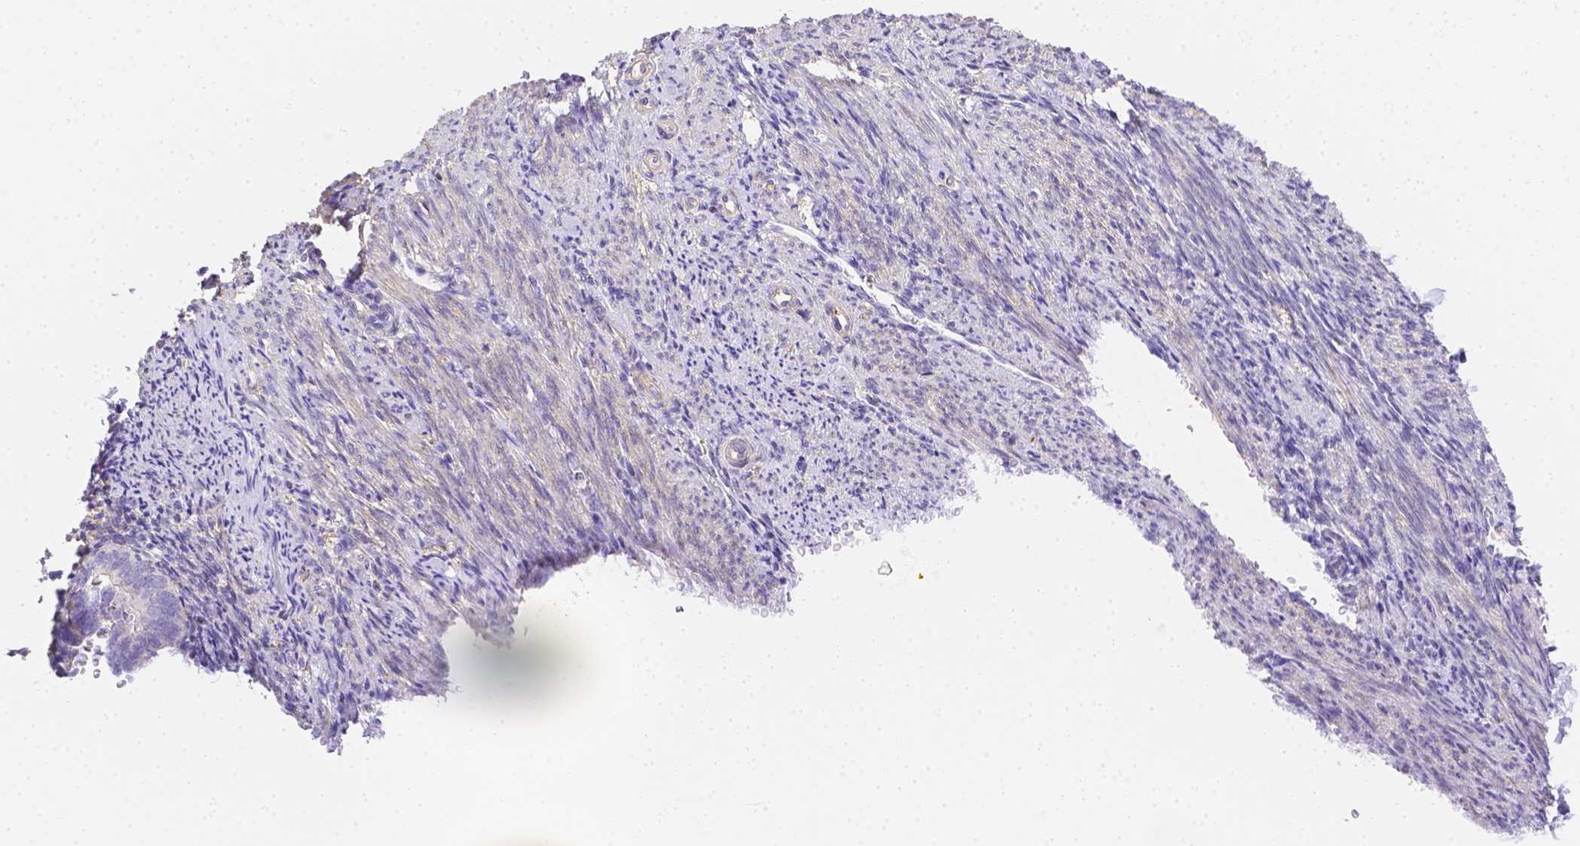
{"staining": {"intensity": "weak", "quantity": "<25%", "location": "cytoplasmic/membranous"}, "tissue": "endometrium", "cell_type": "Cells in endometrial stroma", "image_type": "normal", "snomed": [{"axis": "morphology", "description": "Normal tissue, NOS"}, {"axis": "topography", "description": "Endometrium"}], "caption": "Cells in endometrial stroma show no significant protein staining in benign endometrium. (DAB (3,3'-diaminobenzidine) IHC with hematoxylin counter stain).", "gene": "ASAH2B", "patient": {"sex": "female", "age": 57}}